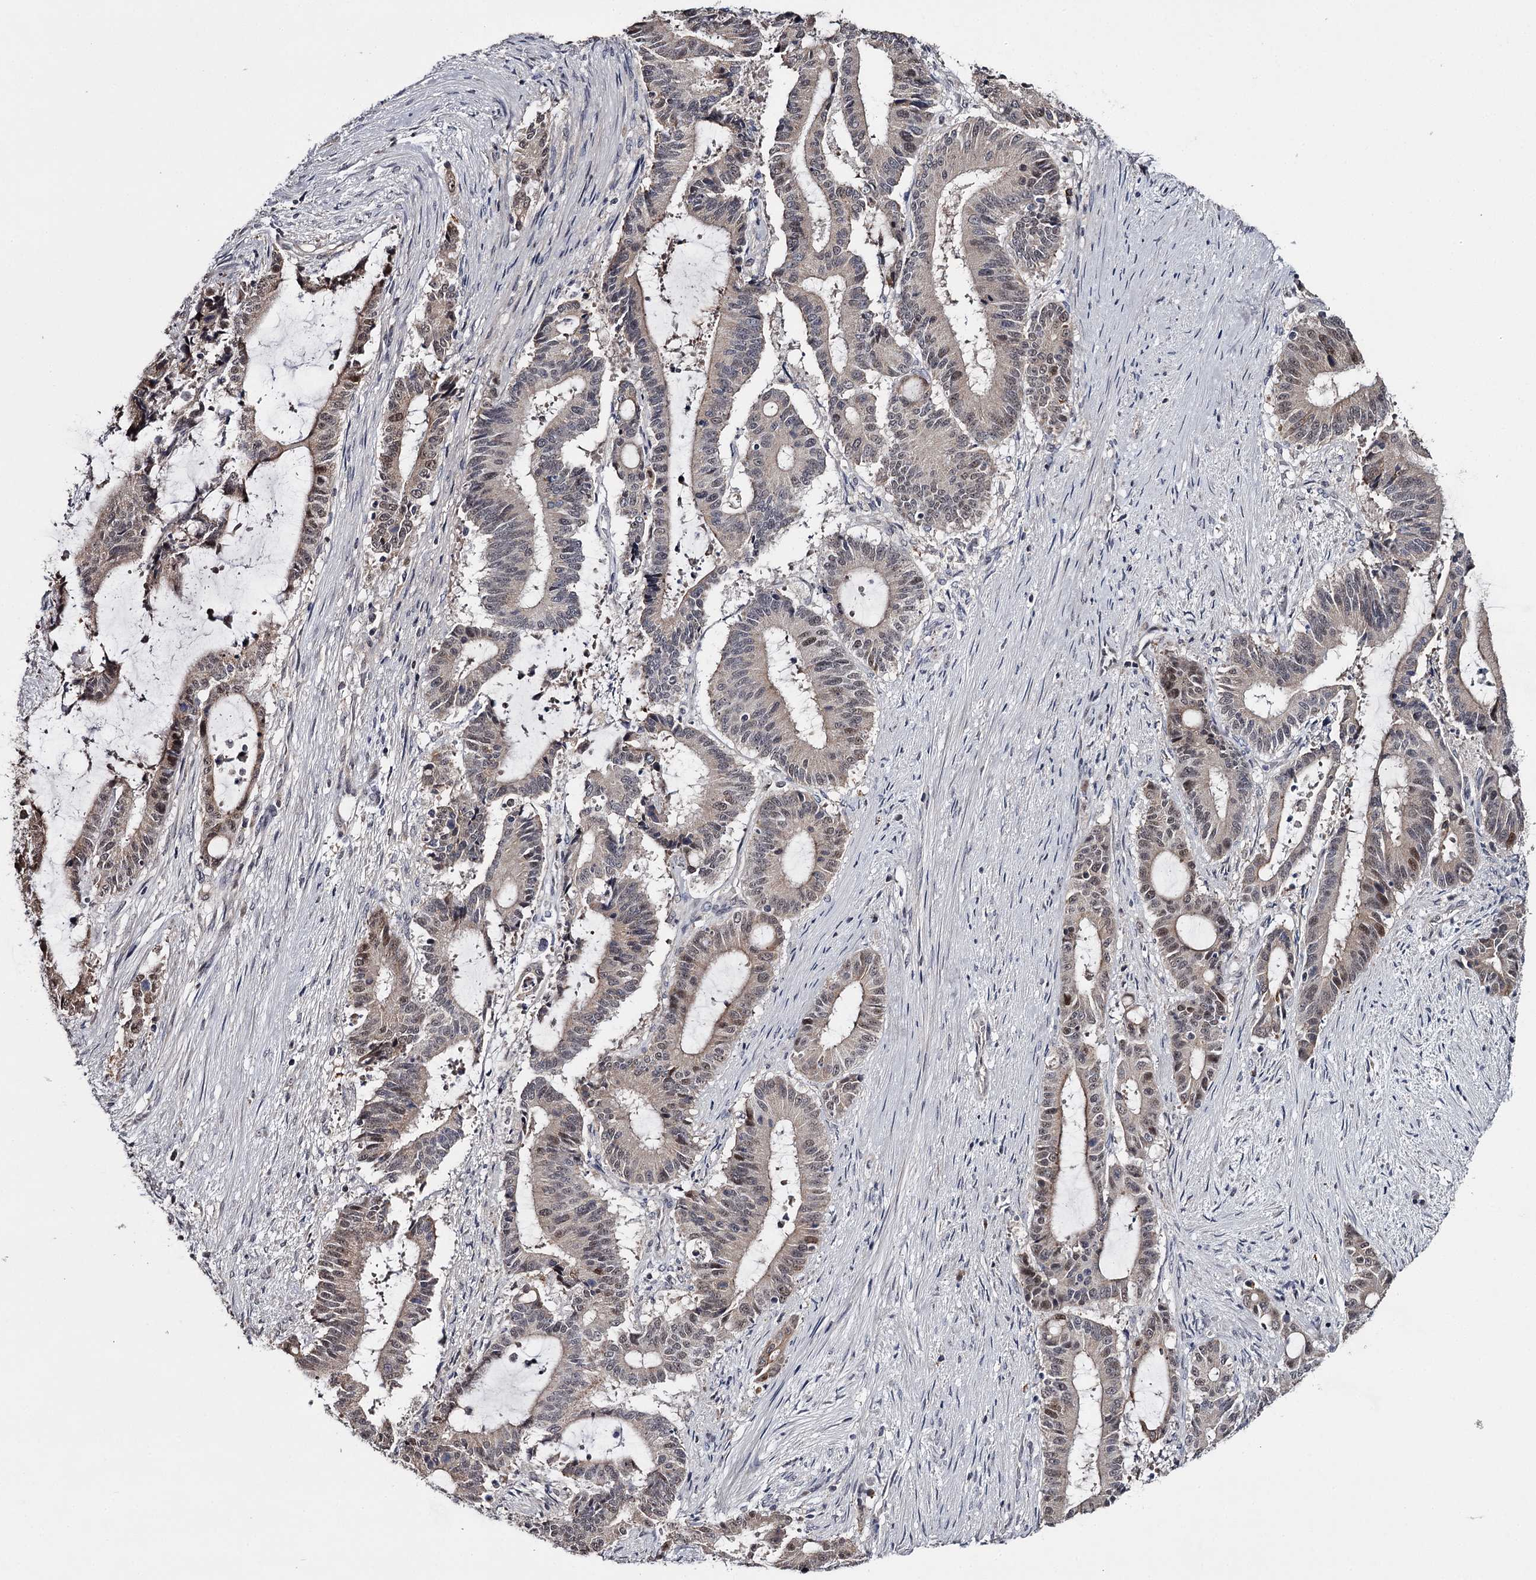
{"staining": {"intensity": "weak", "quantity": "25%-75%", "location": "nuclear"}, "tissue": "liver cancer", "cell_type": "Tumor cells", "image_type": "cancer", "snomed": [{"axis": "morphology", "description": "Normal tissue, NOS"}, {"axis": "morphology", "description": "Cholangiocarcinoma"}, {"axis": "topography", "description": "Liver"}, {"axis": "topography", "description": "Peripheral nerve tissue"}], "caption": "Tumor cells demonstrate low levels of weak nuclear positivity in about 25%-75% of cells in liver cholangiocarcinoma.", "gene": "GTSF1", "patient": {"sex": "female", "age": 73}}